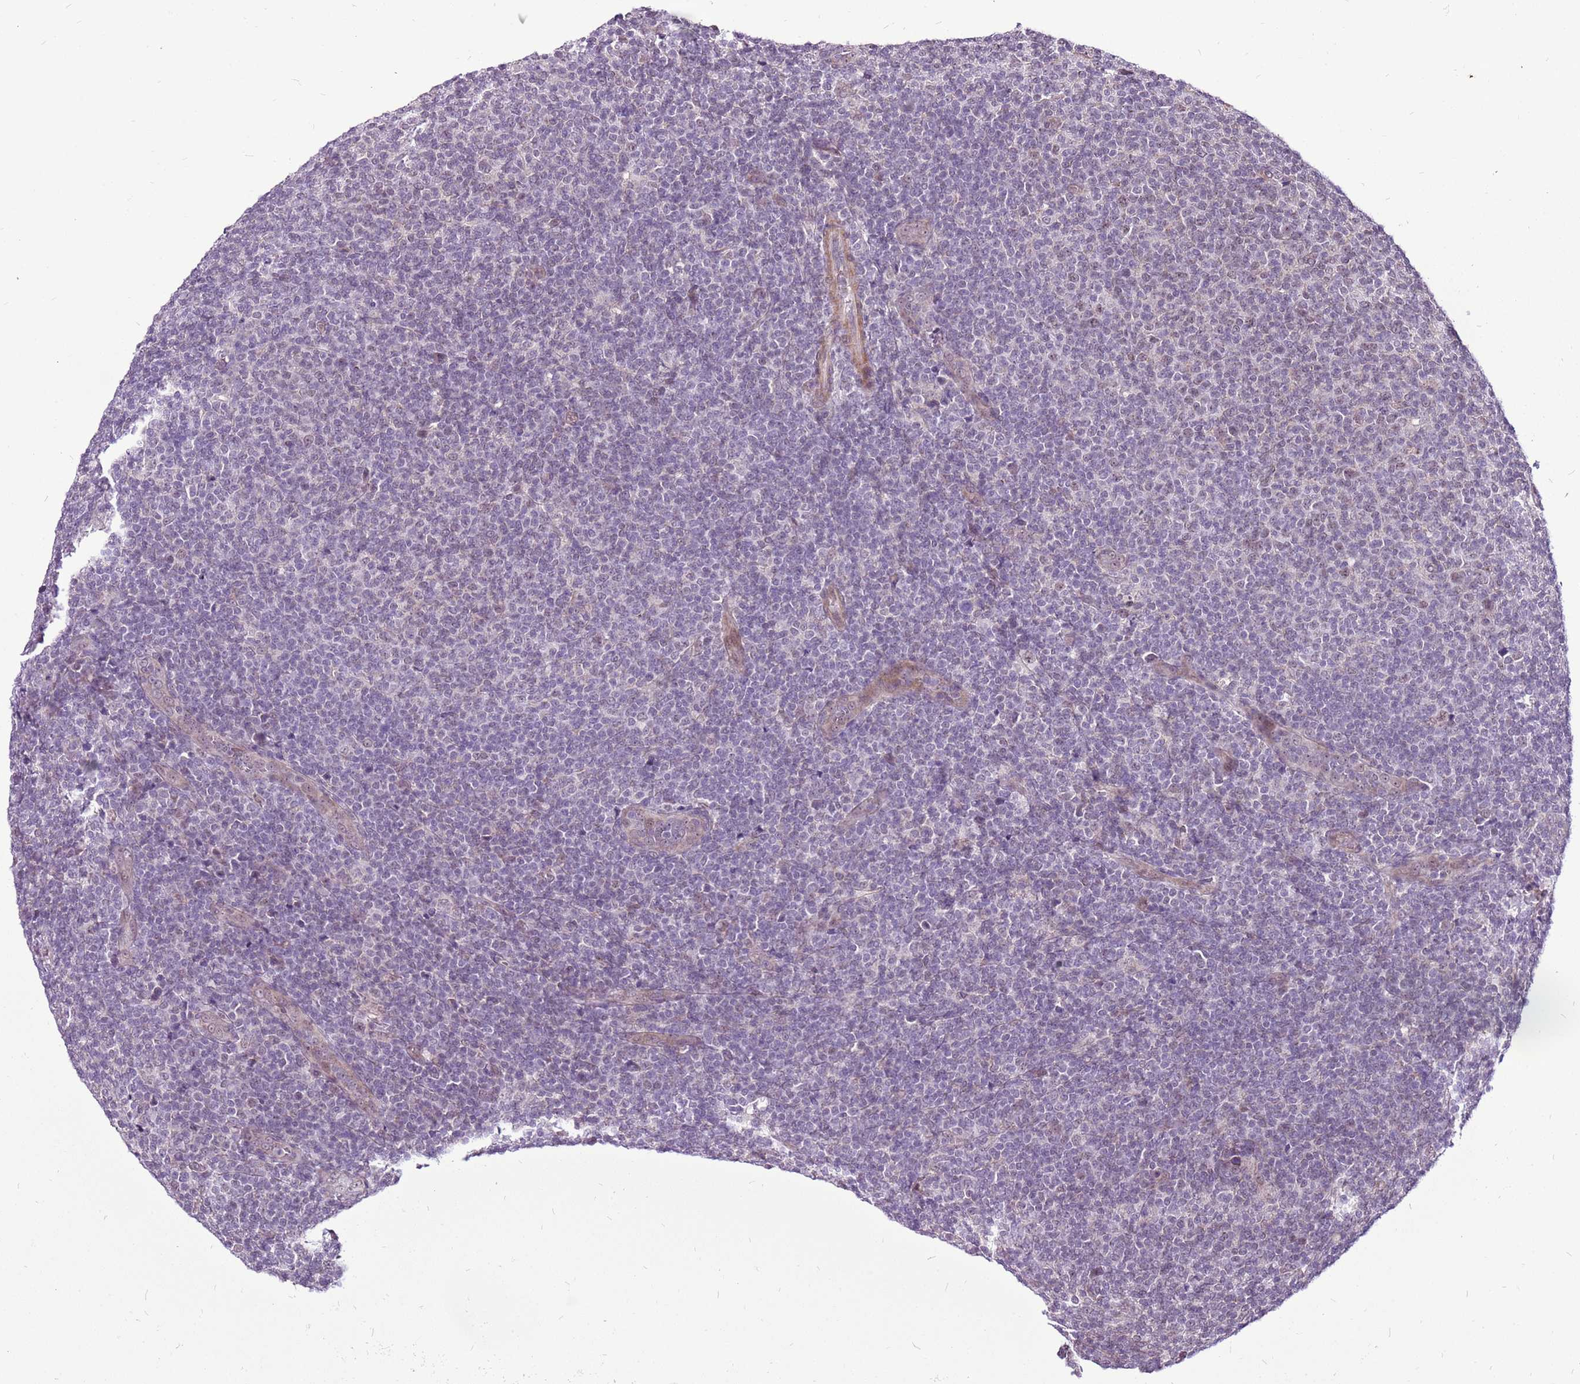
{"staining": {"intensity": "negative", "quantity": "none", "location": "none"}, "tissue": "lymphoma", "cell_type": "Tumor cells", "image_type": "cancer", "snomed": [{"axis": "morphology", "description": "Malignant lymphoma, non-Hodgkin's type, Low grade"}, {"axis": "topography", "description": "Lymph node"}], "caption": "DAB immunohistochemical staining of malignant lymphoma, non-Hodgkin's type (low-grade) reveals no significant expression in tumor cells. (Brightfield microscopy of DAB IHC at high magnification).", "gene": "CCDC166", "patient": {"sex": "male", "age": 66}}